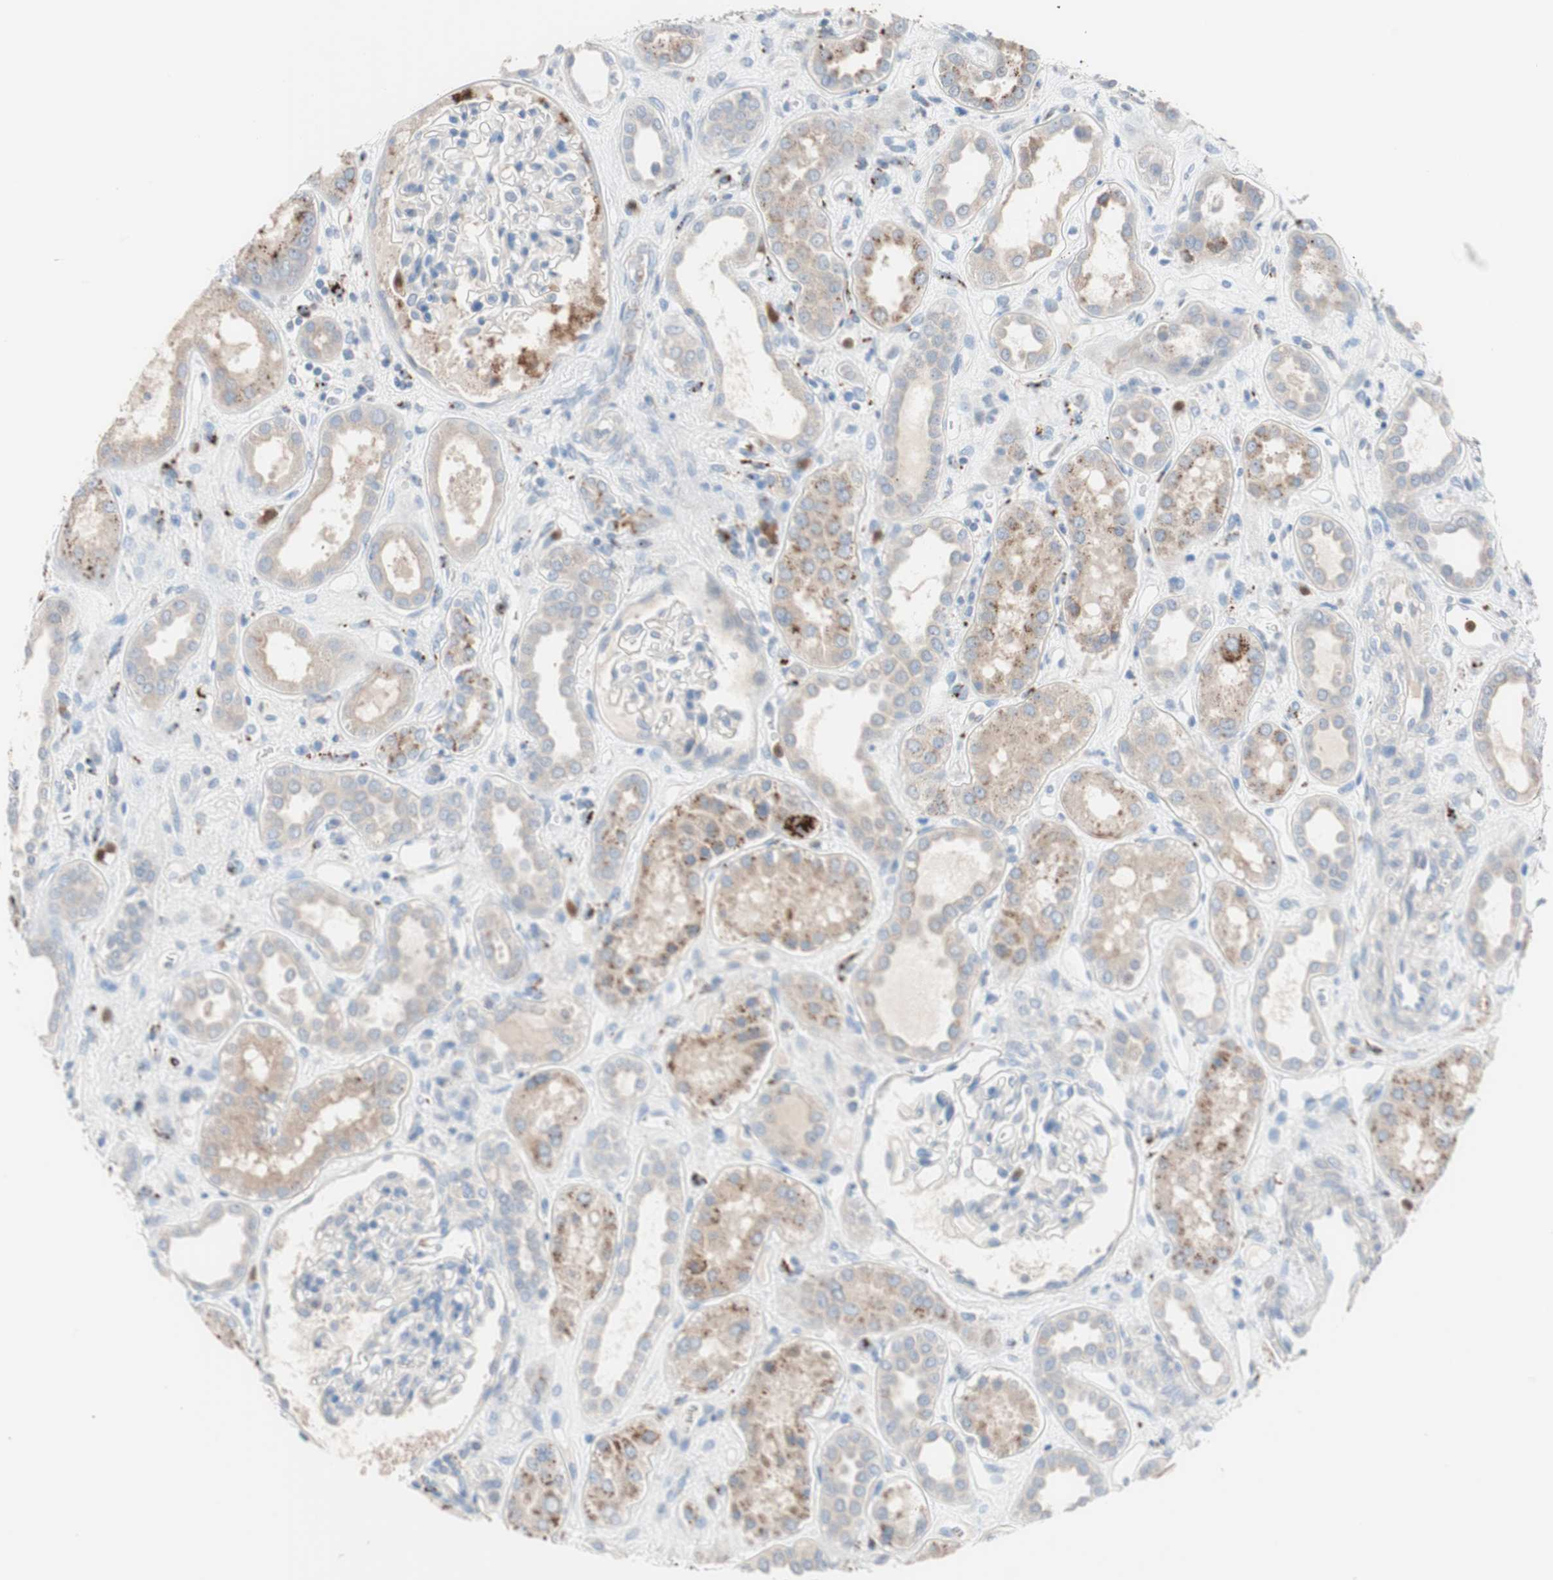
{"staining": {"intensity": "negative", "quantity": "none", "location": "none"}, "tissue": "kidney", "cell_type": "Cells in glomeruli", "image_type": "normal", "snomed": [{"axis": "morphology", "description": "Normal tissue, NOS"}, {"axis": "topography", "description": "Kidney"}], "caption": "Immunohistochemical staining of unremarkable kidney displays no significant expression in cells in glomeruli.", "gene": "CLEC4D", "patient": {"sex": "male", "age": 59}}